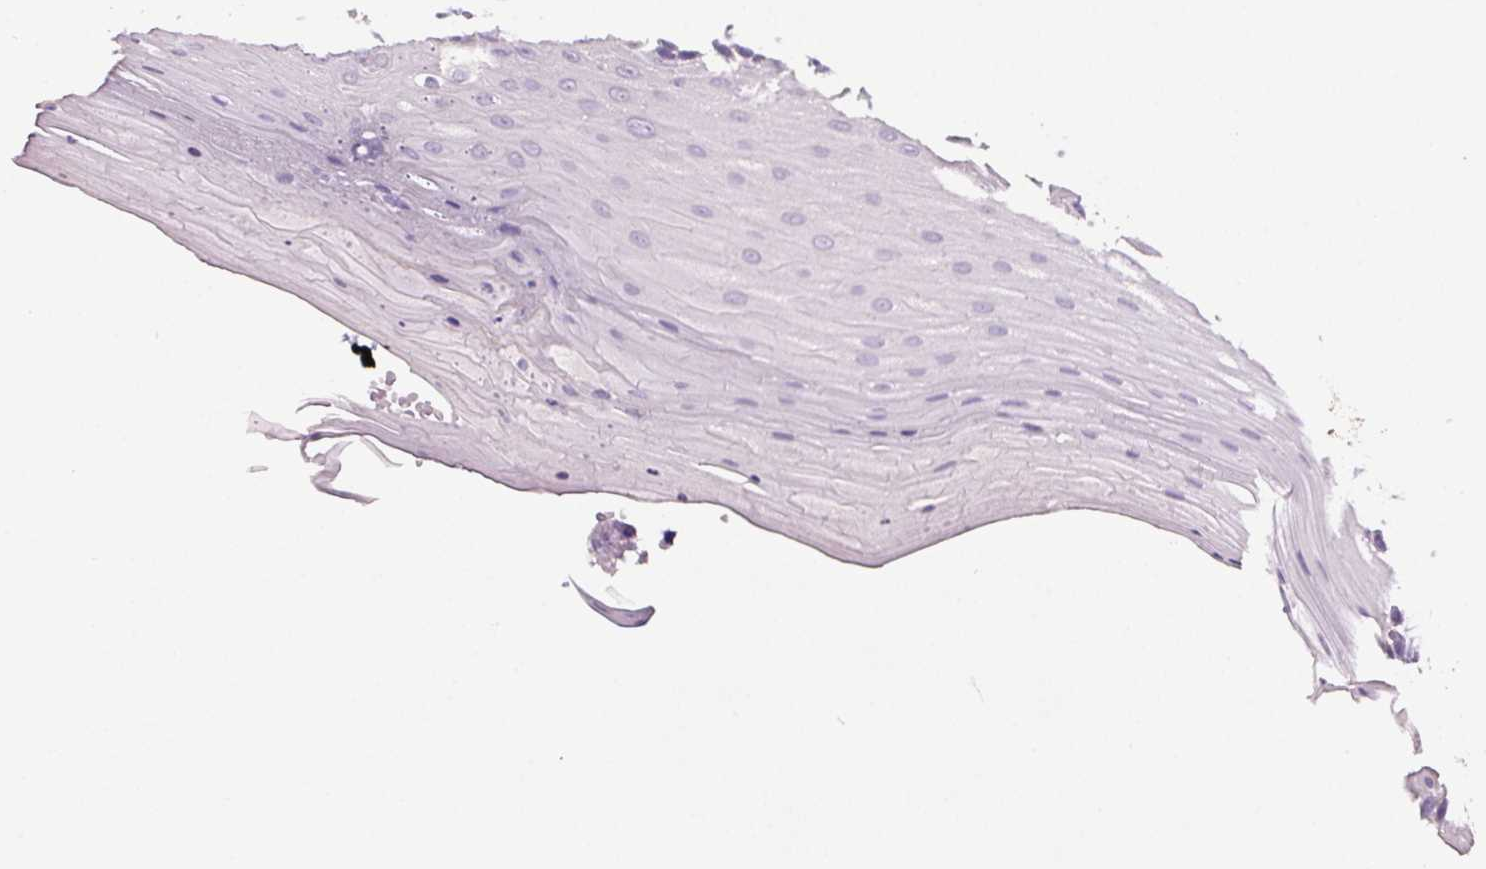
{"staining": {"intensity": "negative", "quantity": "none", "location": "none"}, "tissue": "oral mucosa", "cell_type": "Squamous epithelial cells", "image_type": "normal", "snomed": [{"axis": "morphology", "description": "Normal tissue, NOS"}, {"axis": "morphology", "description": "Squamous cell carcinoma, NOS"}, {"axis": "topography", "description": "Oral tissue"}, {"axis": "topography", "description": "Tounge, NOS"}, {"axis": "topography", "description": "Head-Neck"}], "caption": "The immunohistochemistry (IHC) histopathology image has no significant staining in squamous epithelial cells of oral mucosa. (DAB IHC, high magnification).", "gene": "GPIHBP1", "patient": {"sex": "male", "age": 62}}